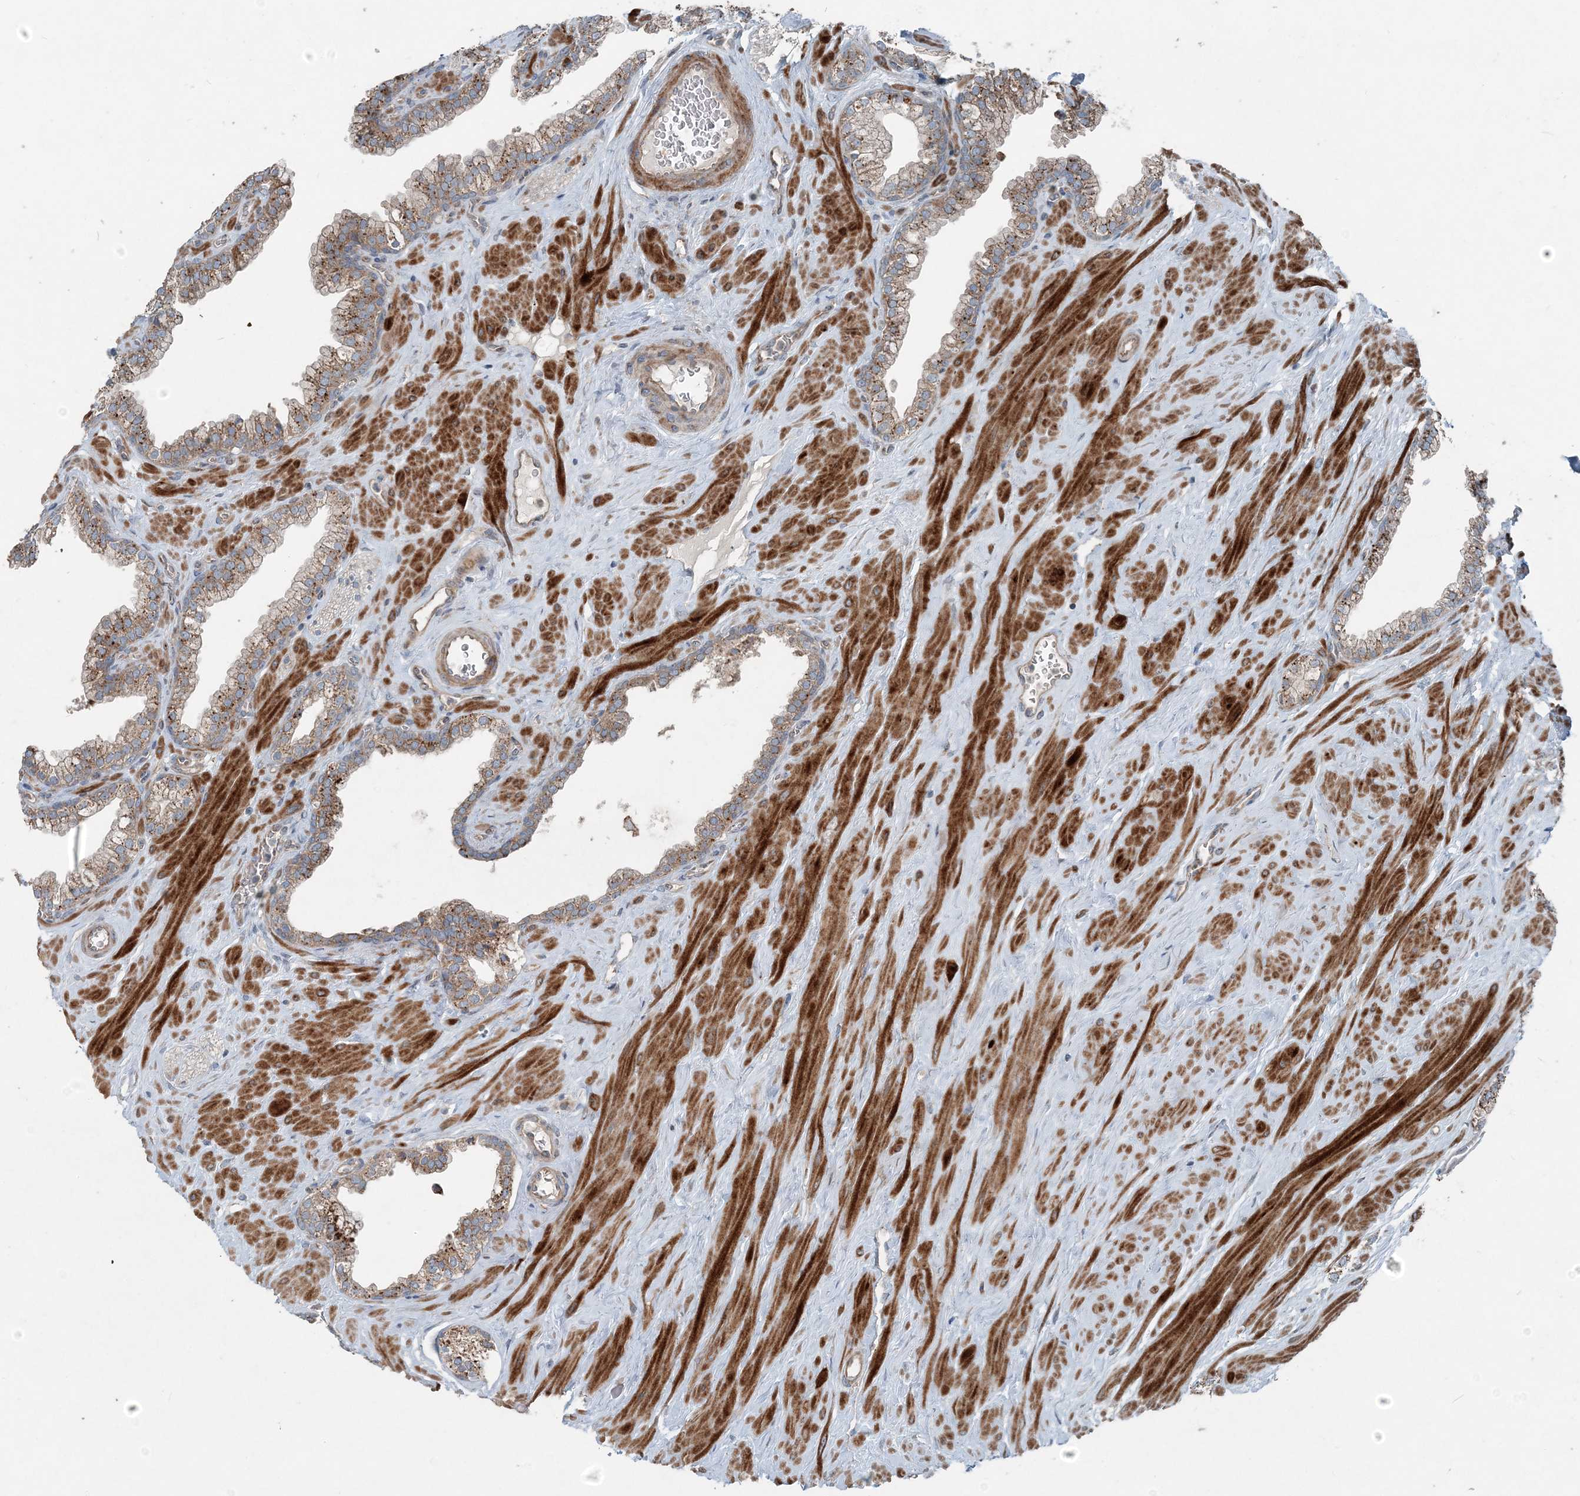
{"staining": {"intensity": "moderate", "quantity": "25%-75%", "location": "cytoplasmic/membranous"}, "tissue": "prostate", "cell_type": "Glandular cells", "image_type": "normal", "snomed": [{"axis": "morphology", "description": "Normal tissue, NOS"}, {"axis": "morphology", "description": "Urothelial carcinoma, Low grade"}, {"axis": "topography", "description": "Urinary bladder"}, {"axis": "topography", "description": "Prostate"}], "caption": "Immunohistochemistry (IHC) staining of normal prostate, which reveals medium levels of moderate cytoplasmic/membranous expression in about 25%-75% of glandular cells indicating moderate cytoplasmic/membranous protein staining. The staining was performed using DAB (brown) for protein detection and nuclei were counterstained in hematoxylin (blue).", "gene": "INTU", "patient": {"sex": "male", "age": 60}}